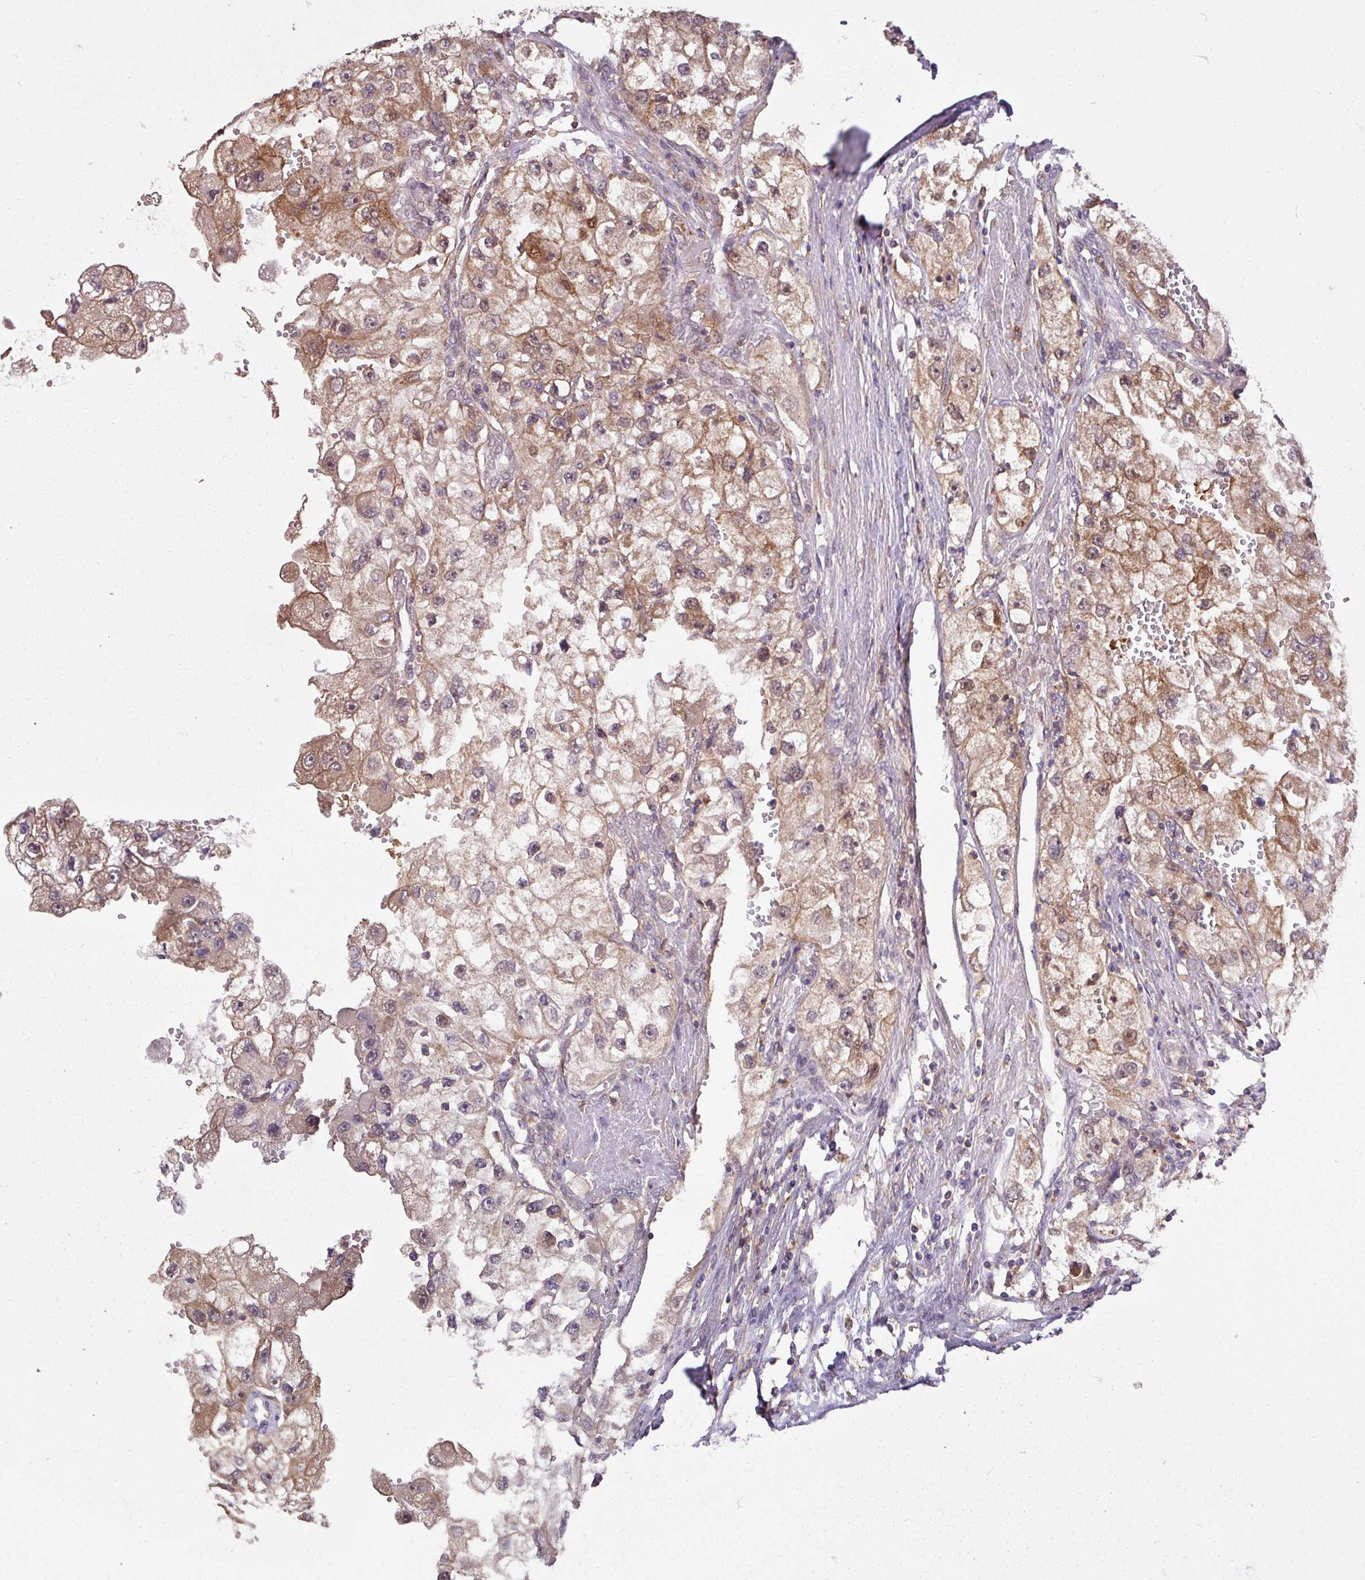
{"staining": {"intensity": "moderate", "quantity": "25%-75%", "location": "cytoplasmic/membranous,nuclear"}, "tissue": "renal cancer", "cell_type": "Tumor cells", "image_type": "cancer", "snomed": [{"axis": "morphology", "description": "Adenocarcinoma, NOS"}, {"axis": "topography", "description": "Kidney"}], "caption": "A brown stain shows moderate cytoplasmic/membranous and nuclear staining of a protein in human renal adenocarcinoma tumor cells.", "gene": "ARPIN", "patient": {"sex": "male", "age": 63}}